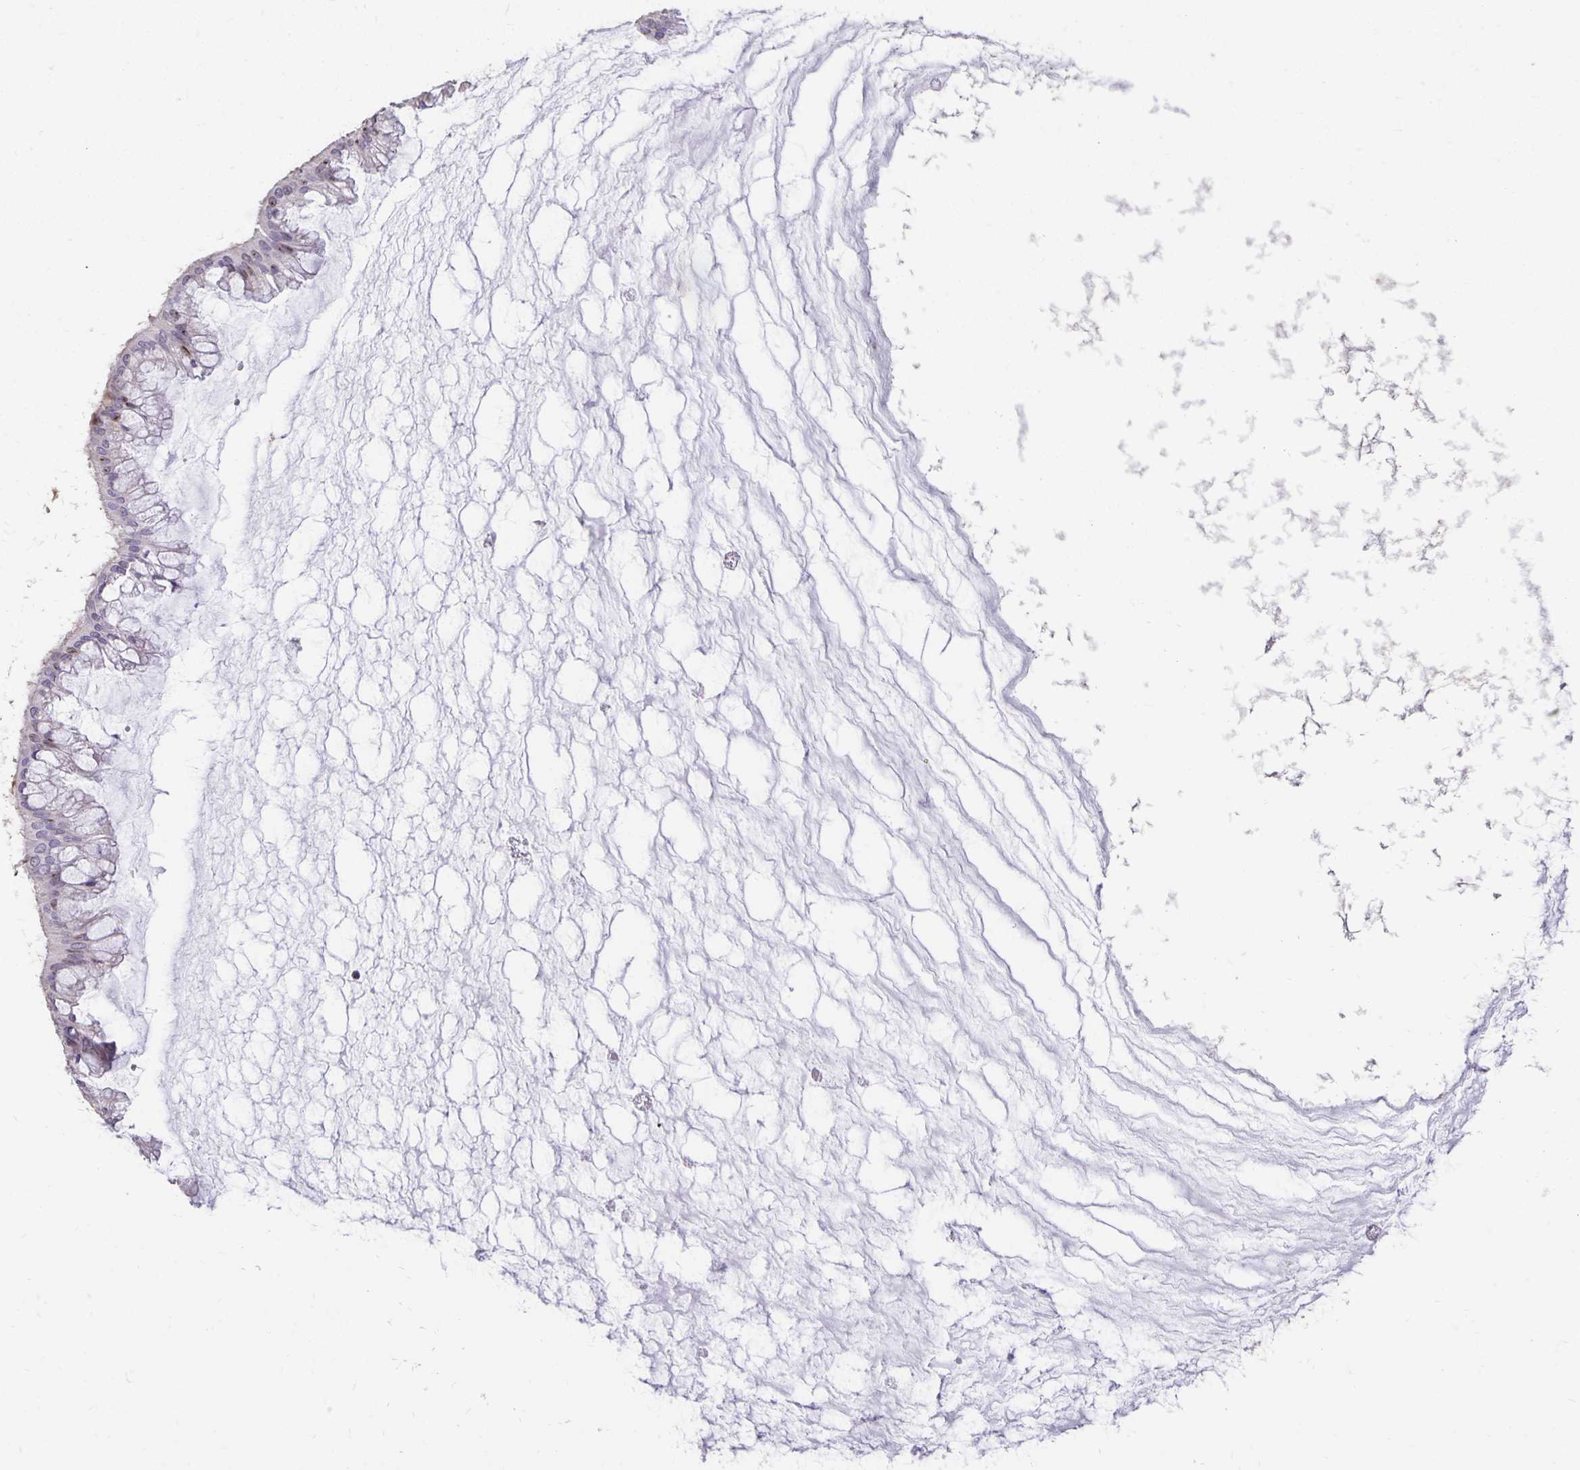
{"staining": {"intensity": "negative", "quantity": "none", "location": "none"}, "tissue": "ovarian cancer", "cell_type": "Tumor cells", "image_type": "cancer", "snomed": [{"axis": "morphology", "description": "Cystadenocarcinoma, mucinous, NOS"}, {"axis": "topography", "description": "Ovary"}], "caption": "This is a histopathology image of IHC staining of ovarian cancer (mucinous cystadenocarcinoma), which shows no positivity in tumor cells.", "gene": "CST6", "patient": {"sex": "female", "age": 73}}